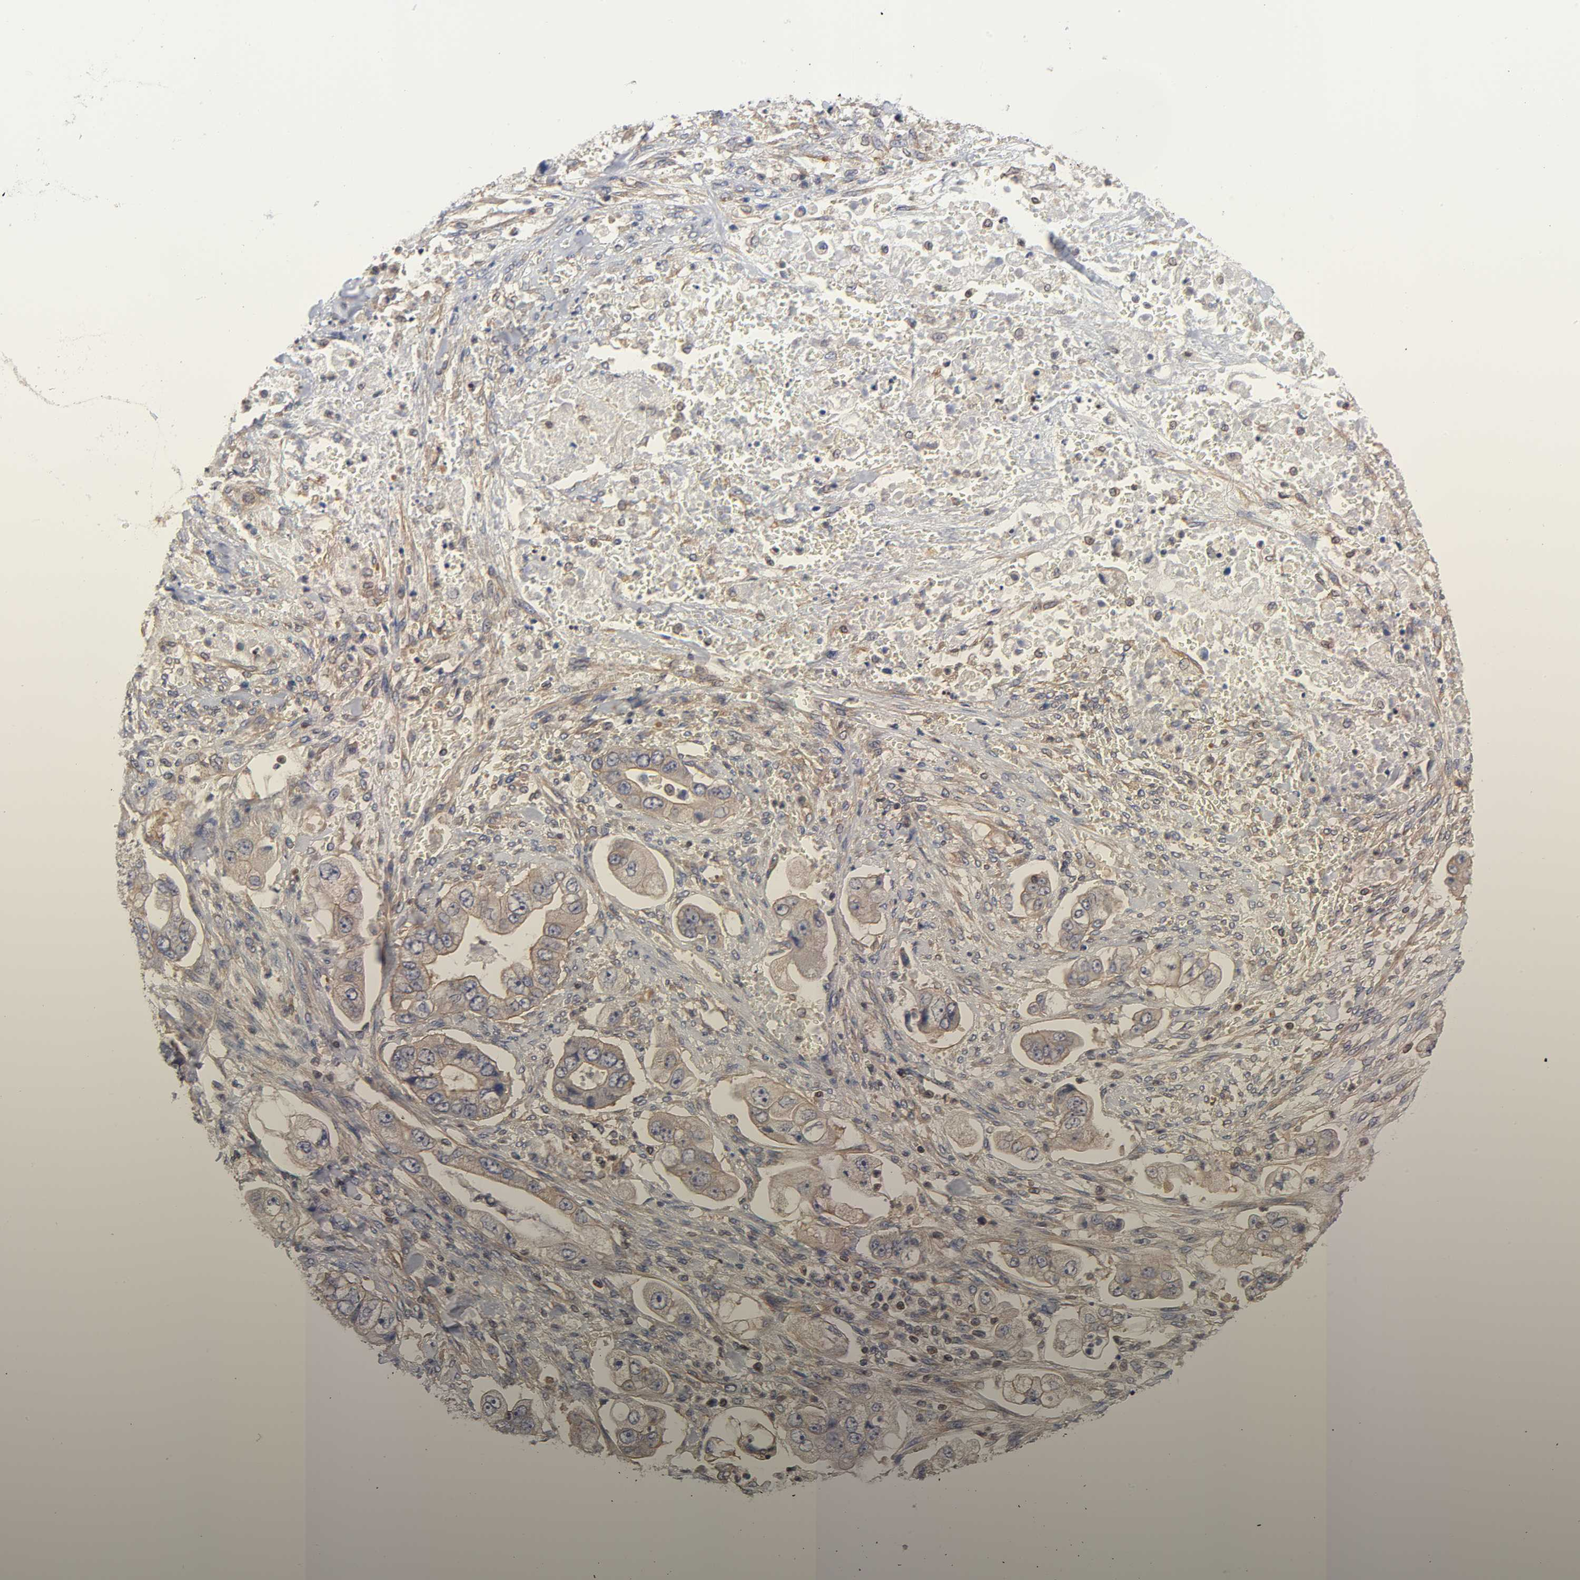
{"staining": {"intensity": "weak", "quantity": ">75%", "location": "cytoplasmic/membranous"}, "tissue": "stomach cancer", "cell_type": "Tumor cells", "image_type": "cancer", "snomed": [{"axis": "morphology", "description": "Adenocarcinoma, NOS"}, {"axis": "topography", "description": "Stomach"}], "caption": "Stomach cancer (adenocarcinoma) stained for a protein demonstrates weak cytoplasmic/membranous positivity in tumor cells. The staining was performed using DAB (3,3'-diaminobenzidine) to visualize the protein expression in brown, while the nuclei were stained in blue with hematoxylin (Magnification: 20x).", "gene": "STRN3", "patient": {"sex": "male", "age": 62}}